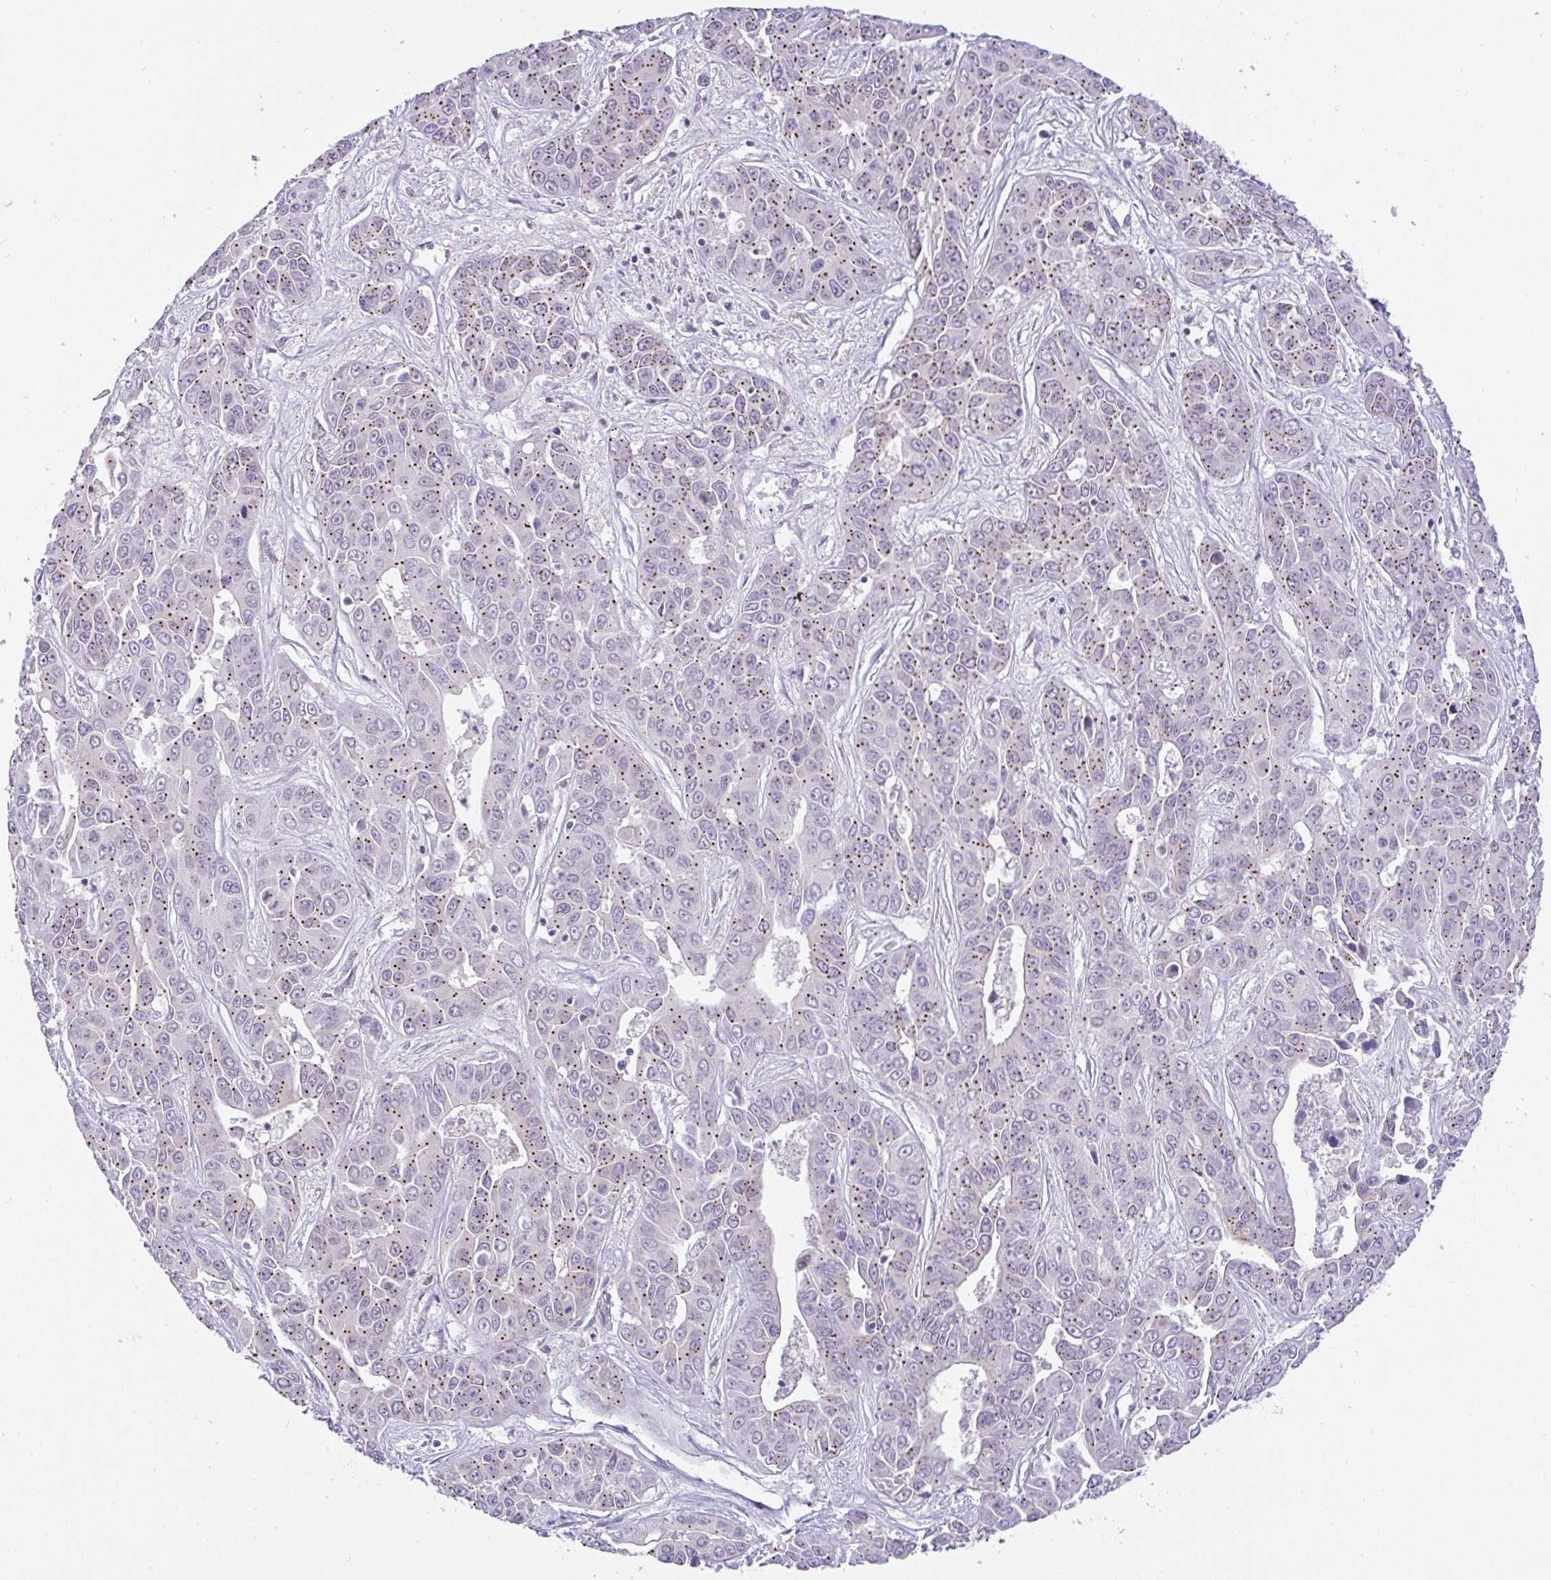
{"staining": {"intensity": "moderate", "quantity": ">75%", "location": "cytoplasmic/membranous"}, "tissue": "liver cancer", "cell_type": "Tumor cells", "image_type": "cancer", "snomed": [{"axis": "morphology", "description": "Cholangiocarcinoma"}, {"axis": "topography", "description": "Liver"}], "caption": "Human liver cancer stained with a protein marker shows moderate staining in tumor cells.", "gene": "FAM177A1", "patient": {"sex": "female", "age": 52}}